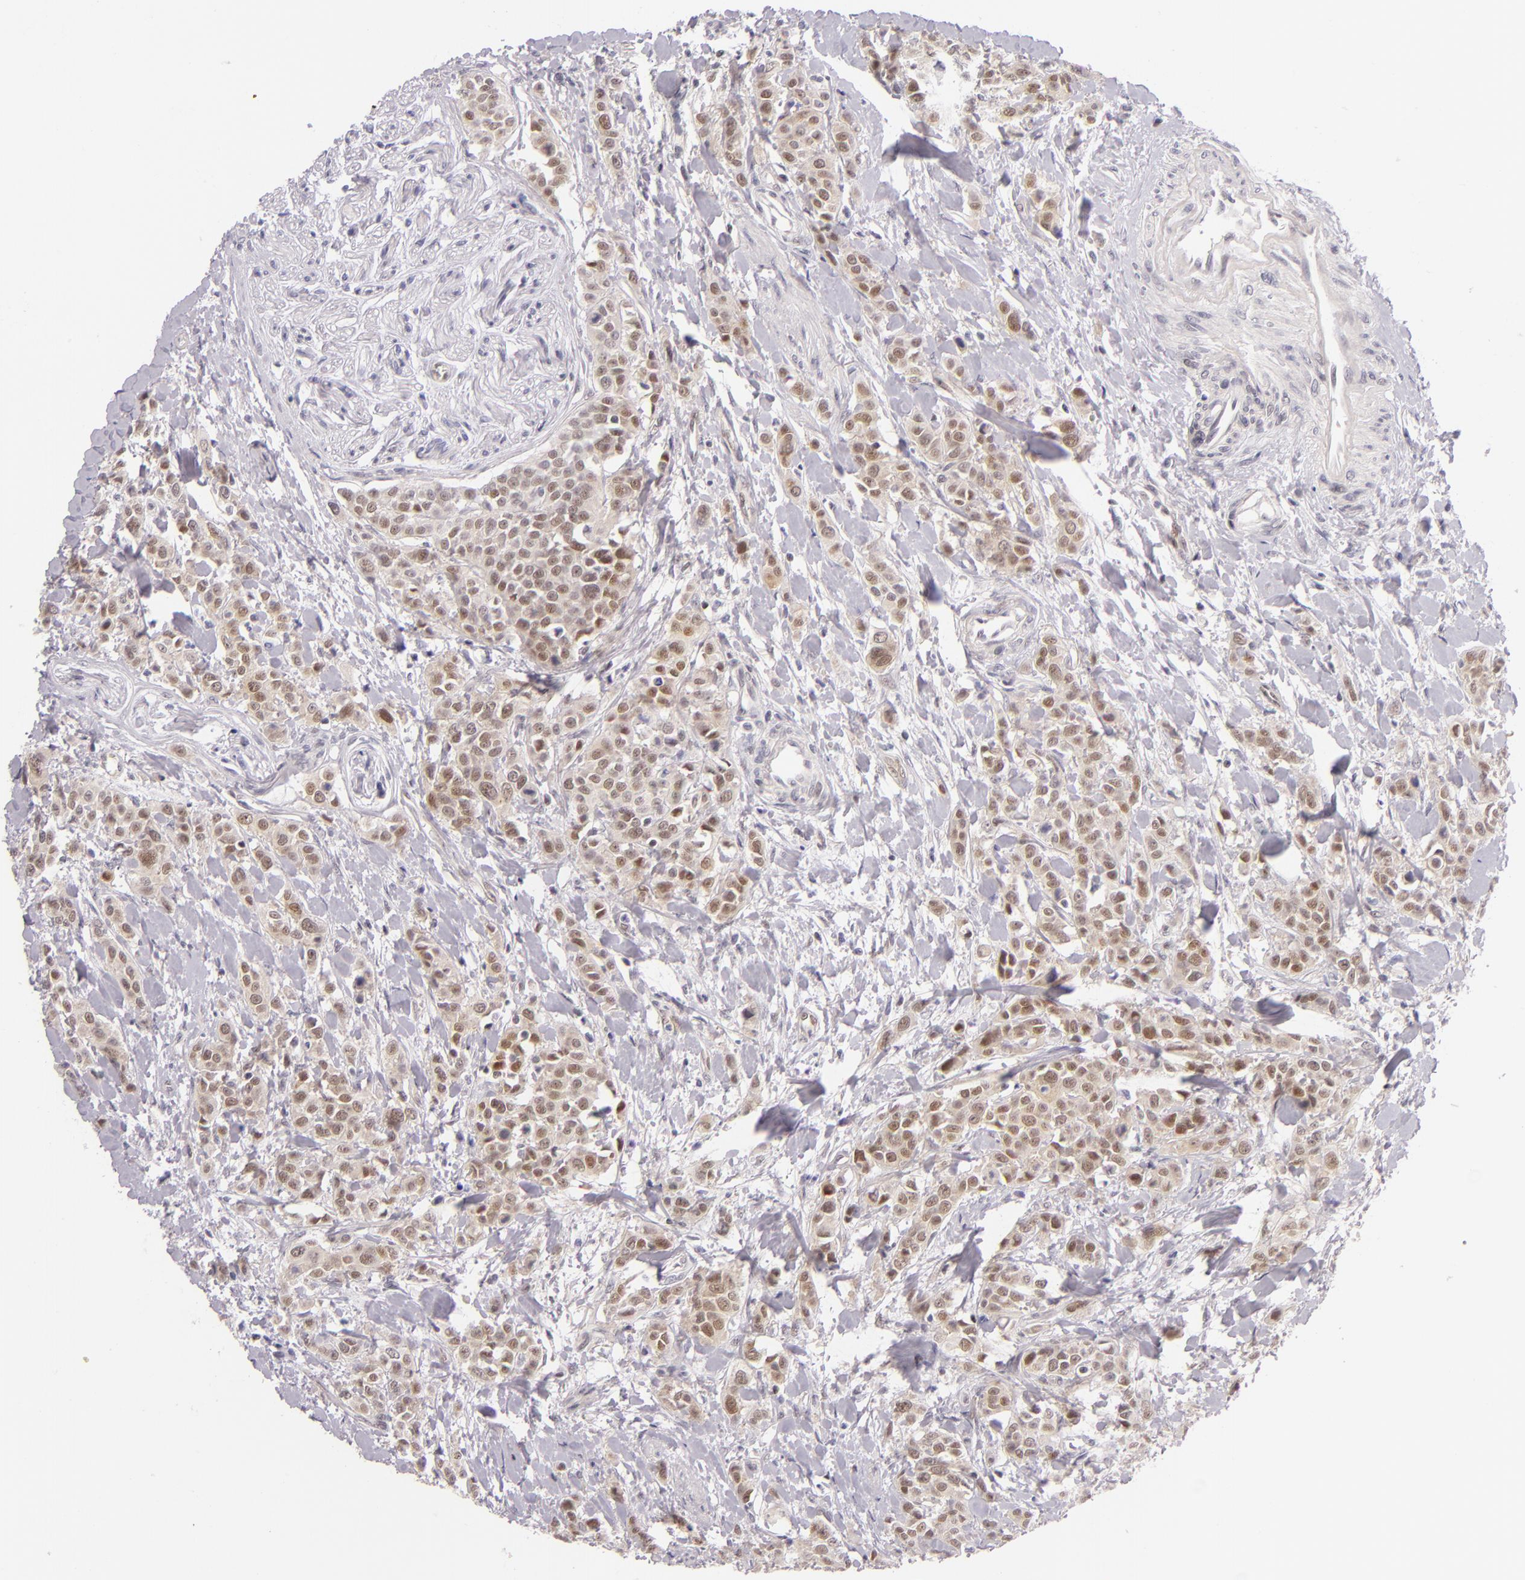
{"staining": {"intensity": "moderate", "quantity": "25%-75%", "location": "cytoplasmic/membranous,nuclear"}, "tissue": "urothelial cancer", "cell_type": "Tumor cells", "image_type": "cancer", "snomed": [{"axis": "morphology", "description": "Urothelial carcinoma, High grade"}, {"axis": "topography", "description": "Urinary bladder"}], "caption": "Human high-grade urothelial carcinoma stained with a brown dye shows moderate cytoplasmic/membranous and nuclear positive staining in approximately 25%-75% of tumor cells.", "gene": "BCL3", "patient": {"sex": "male", "age": 56}}